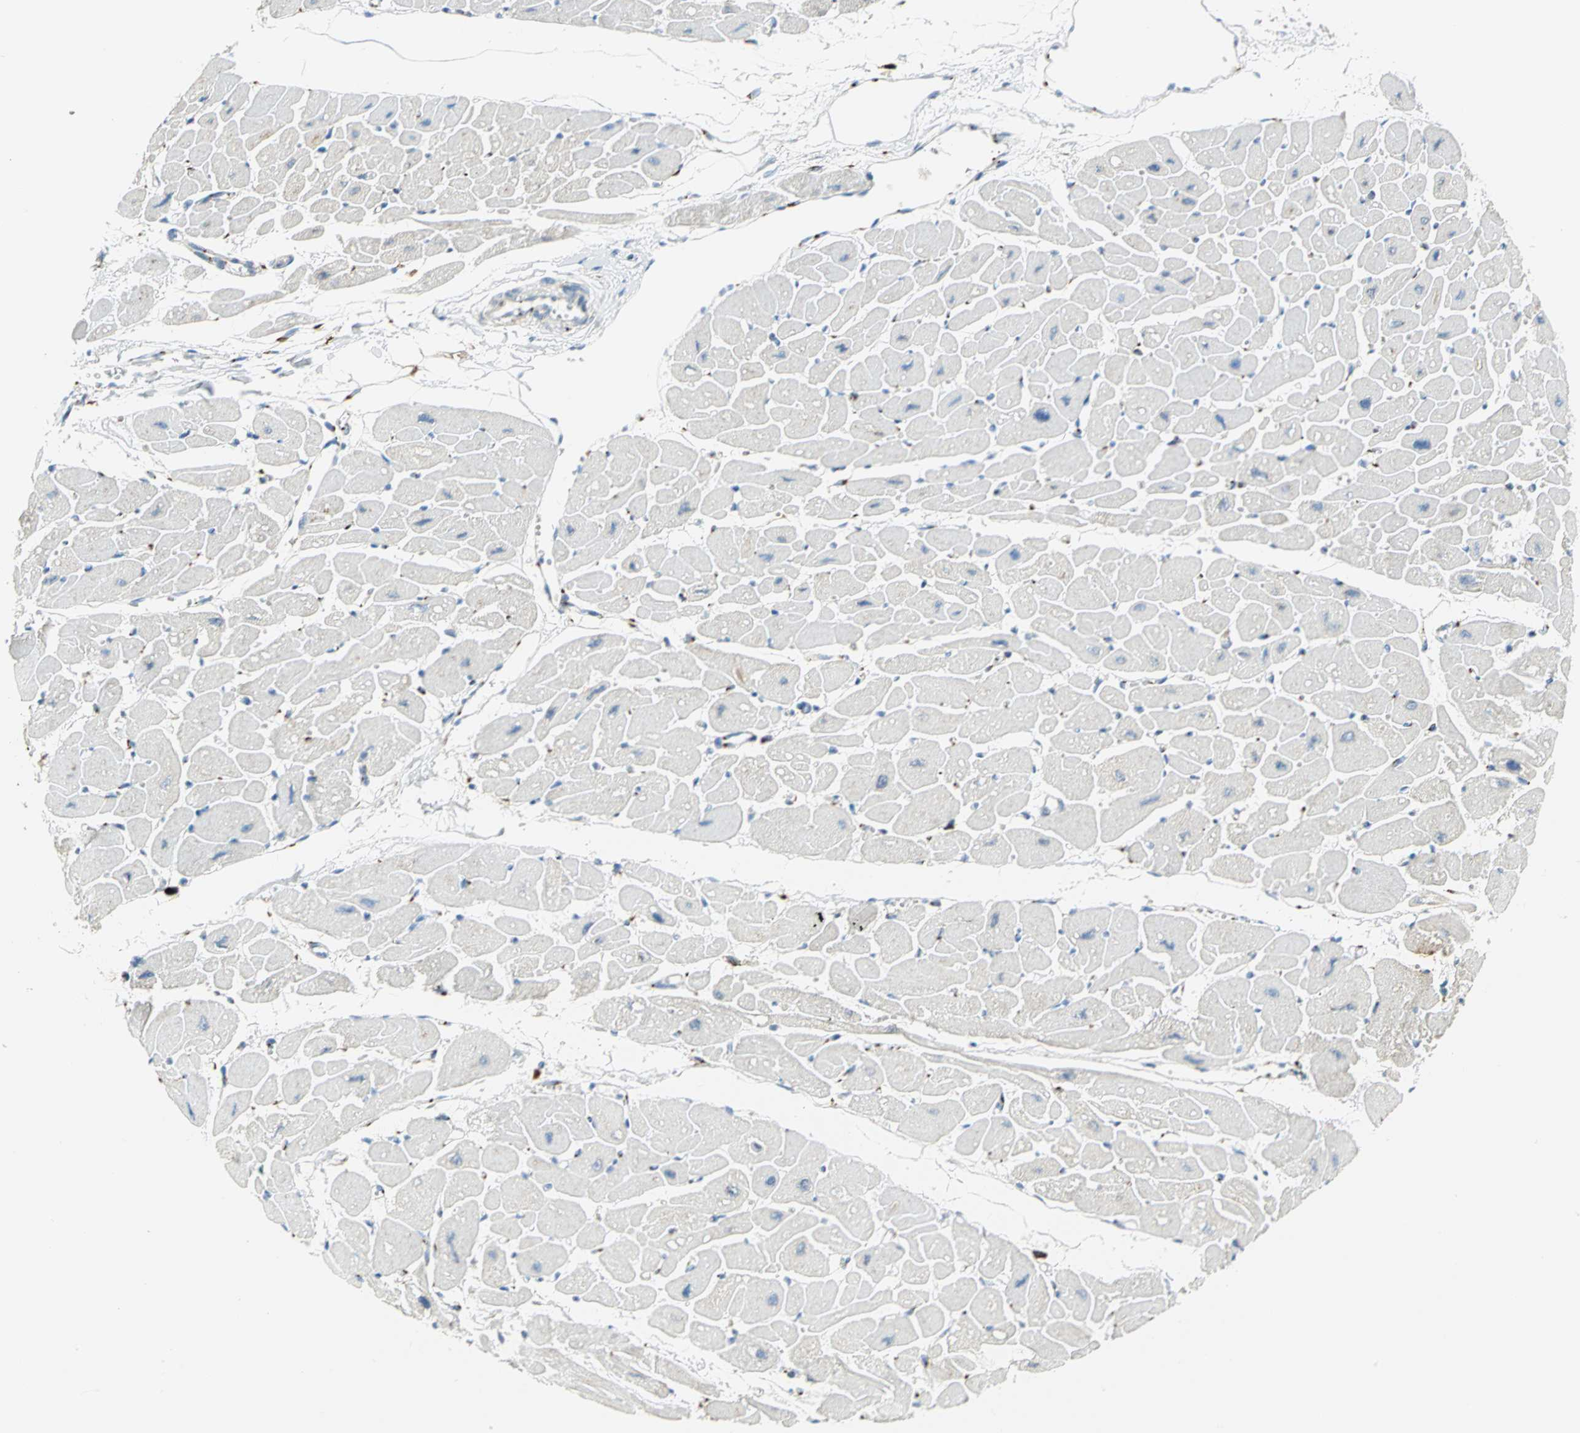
{"staining": {"intensity": "negative", "quantity": "none", "location": "none"}, "tissue": "heart muscle", "cell_type": "Cardiomyocytes", "image_type": "normal", "snomed": [{"axis": "morphology", "description": "Normal tissue, NOS"}, {"axis": "topography", "description": "Heart"}], "caption": "Unremarkable heart muscle was stained to show a protein in brown. There is no significant expression in cardiomyocytes. (Immunohistochemistry, brightfield microscopy, high magnification).", "gene": "GPR3", "patient": {"sex": "female", "age": 54}}